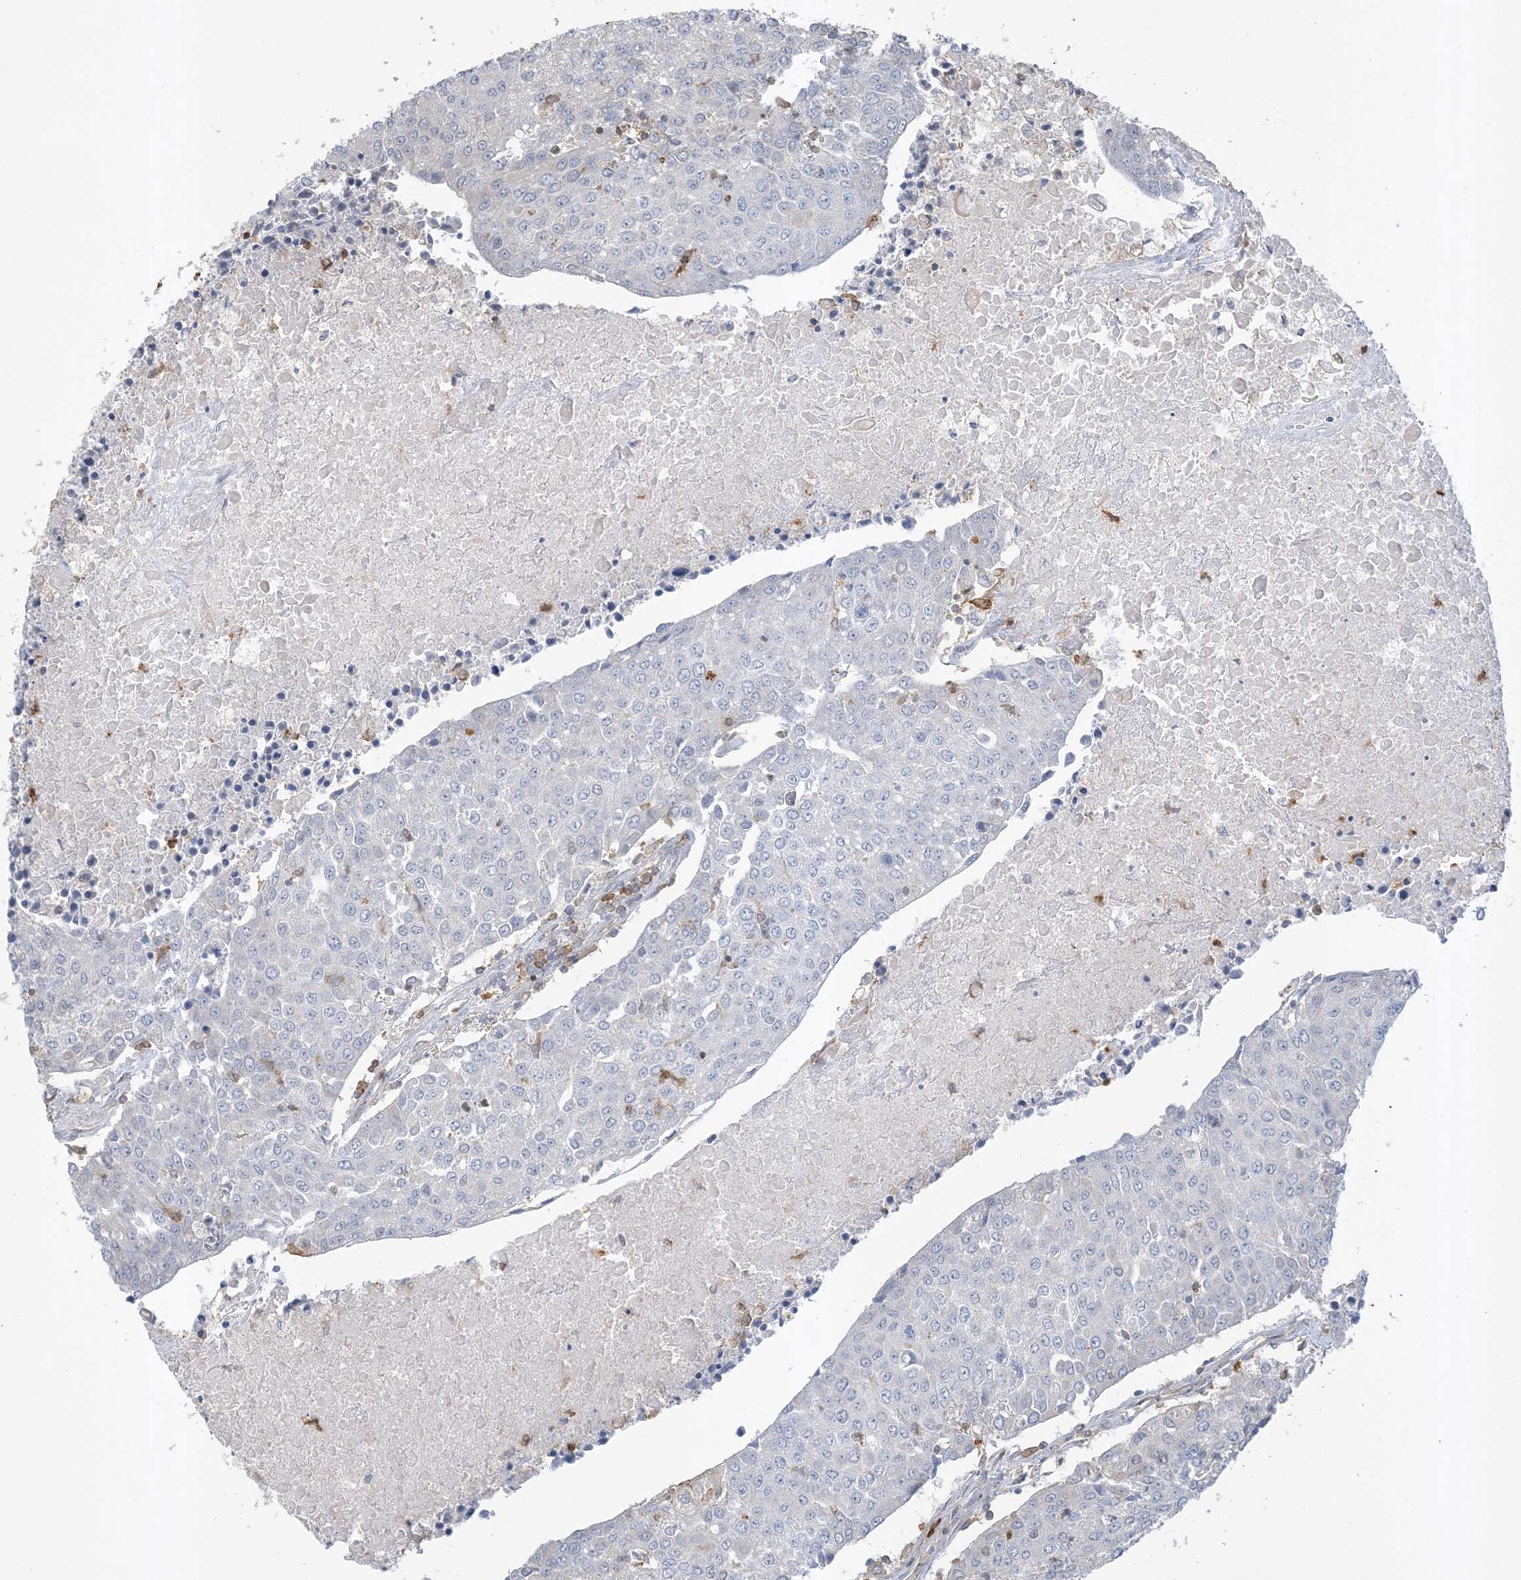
{"staining": {"intensity": "negative", "quantity": "none", "location": "none"}, "tissue": "urothelial cancer", "cell_type": "Tumor cells", "image_type": "cancer", "snomed": [{"axis": "morphology", "description": "Urothelial carcinoma, High grade"}, {"axis": "topography", "description": "Urinary bladder"}], "caption": "The histopathology image displays no significant staining in tumor cells of urothelial carcinoma (high-grade). Nuclei are stained in blue.", "gene": "TMSB4X", "patient": {"sex": "female", "age": 85}}